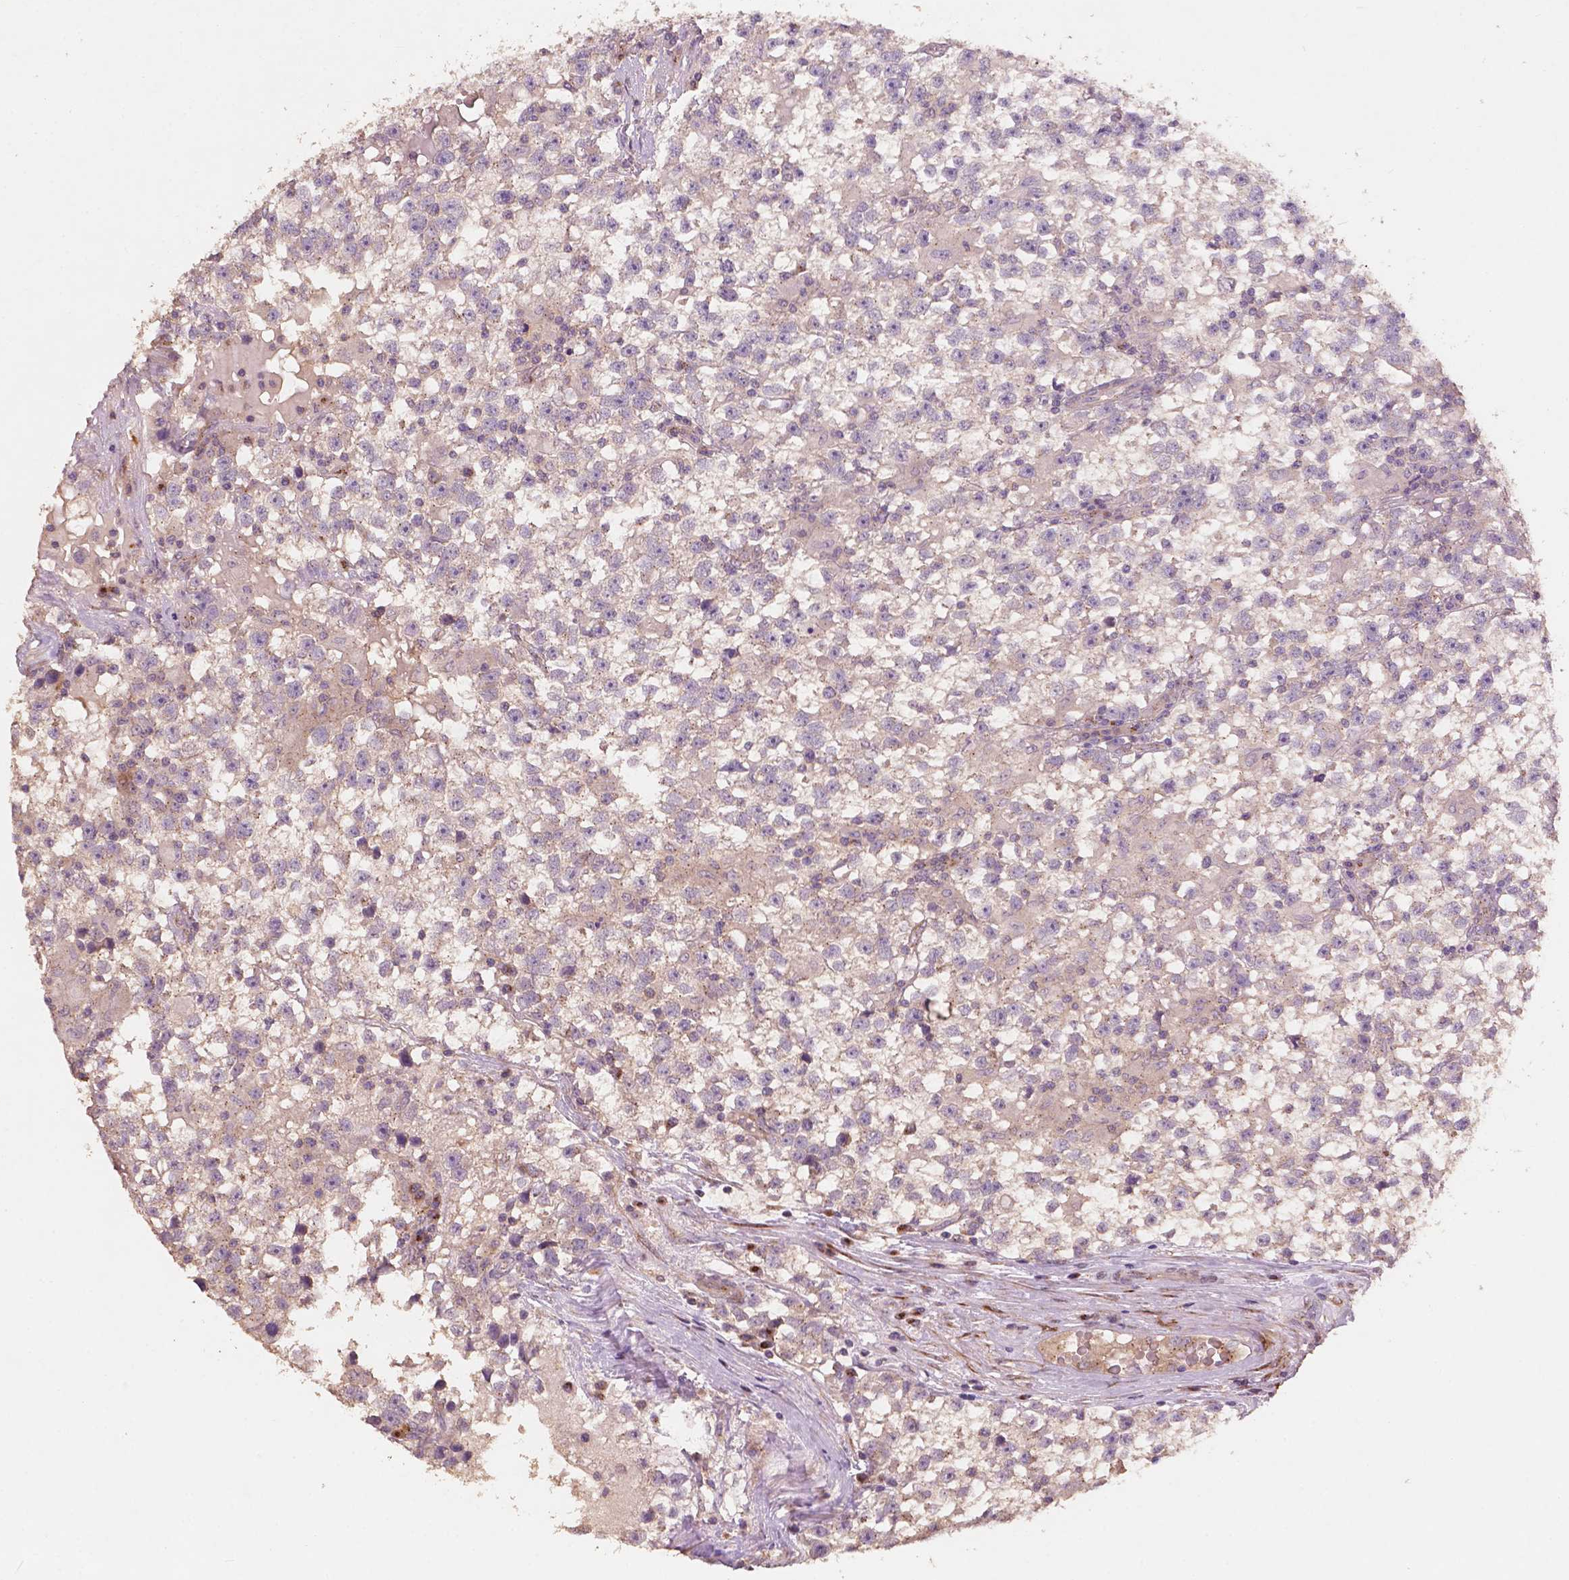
{"staining": {"intensity": "weak", "quantity": "<25%", "location": "cytoplasmic/membranous"}, "tissue": "testis cancer", "cell_type": "Tumor cells", "image_type": "cancer", "snomed": [{"axis": "morphology", "description": "Seminoma, NOS"}, {"axis": "topography", "description": "Testis"}], "caption": "An image of human testis cancer is negative for staining in tumor cells.", "gene": "CHPT1", "patient": {"sex": "male", "age": 31}}